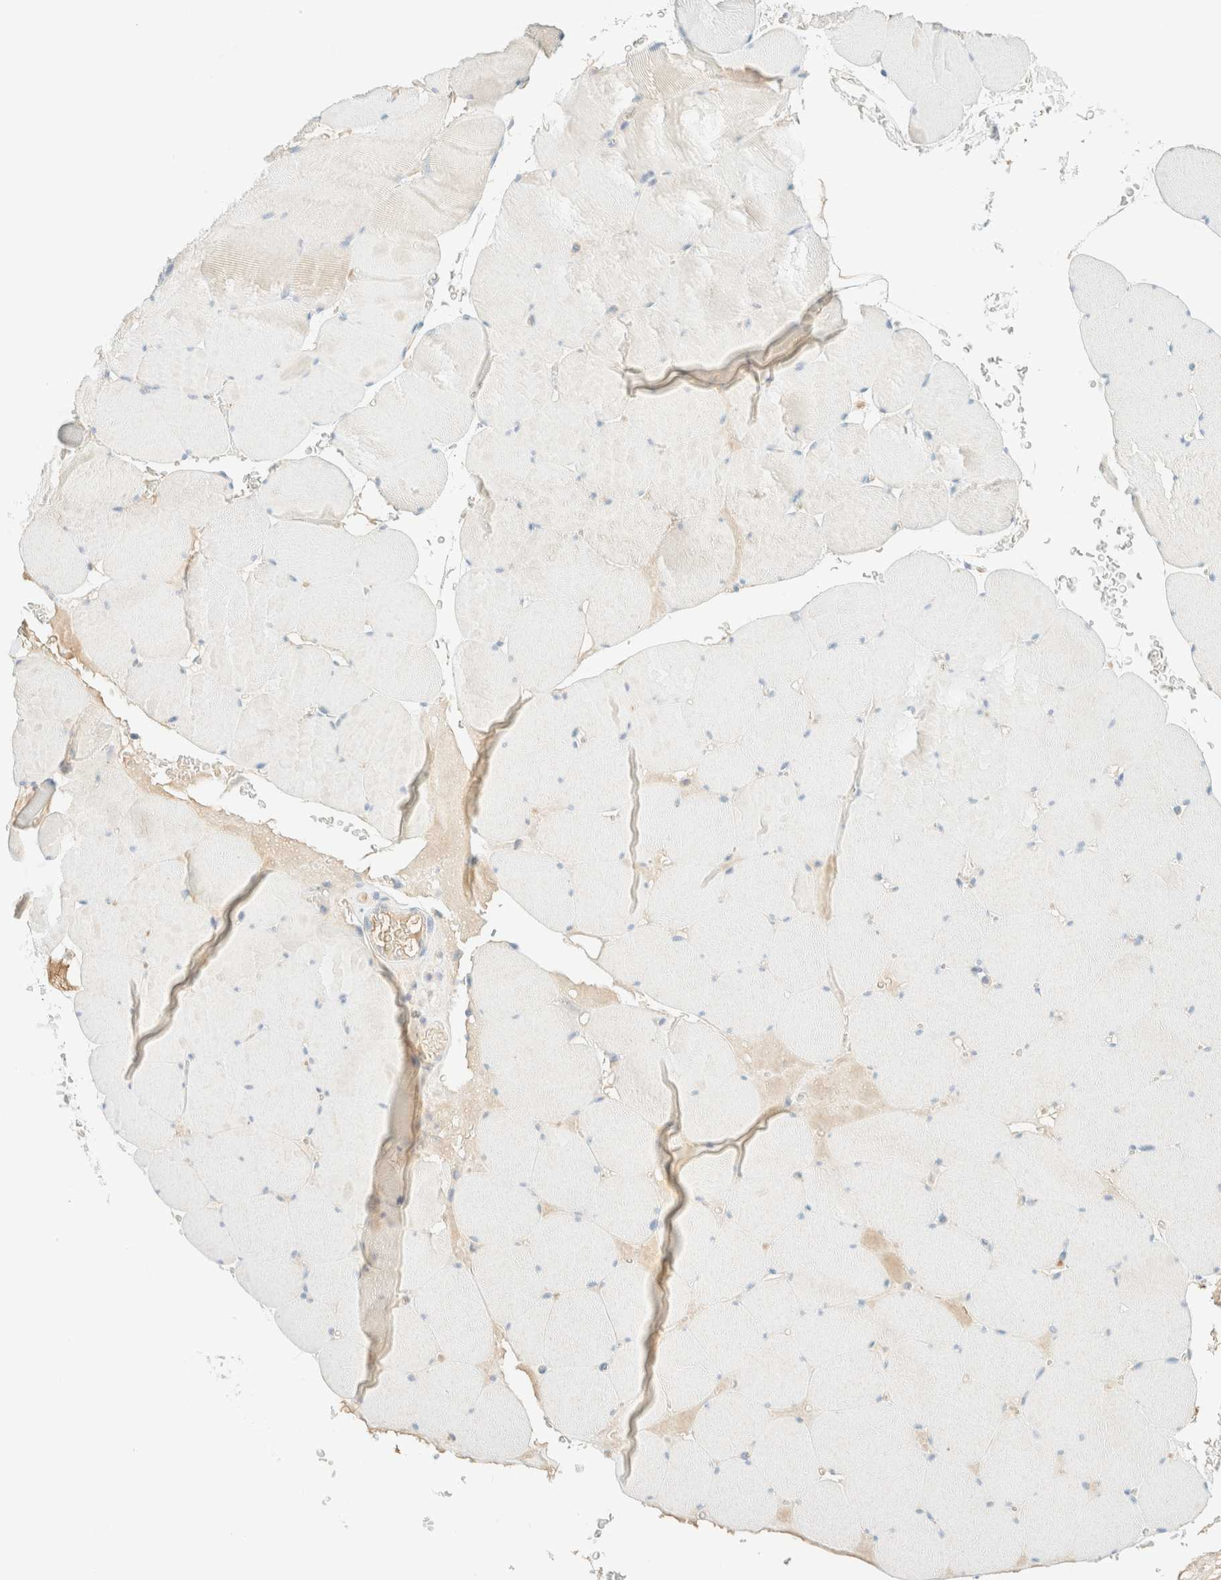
{"staining": {"intensity": "negative", "quantity": "none", "location": "none"}, "tissue": "skeletal muscle", "cell_type": "Myocytes", "image_type": "normal", "snomed": [{"axis": "morphology", "description": "Normal tissue, NOS"}, {"axis": "topography", "description": "Skeletal muscle"}], "caption": "Immunohistochemistry photomicrograph of unremarkable skeletal muscle: human skeletal muscle stained with DAB reveals no significant protein expression in myocytes.", "gene": "GPA33", "patient": {"sex": "male", "age": 62}}